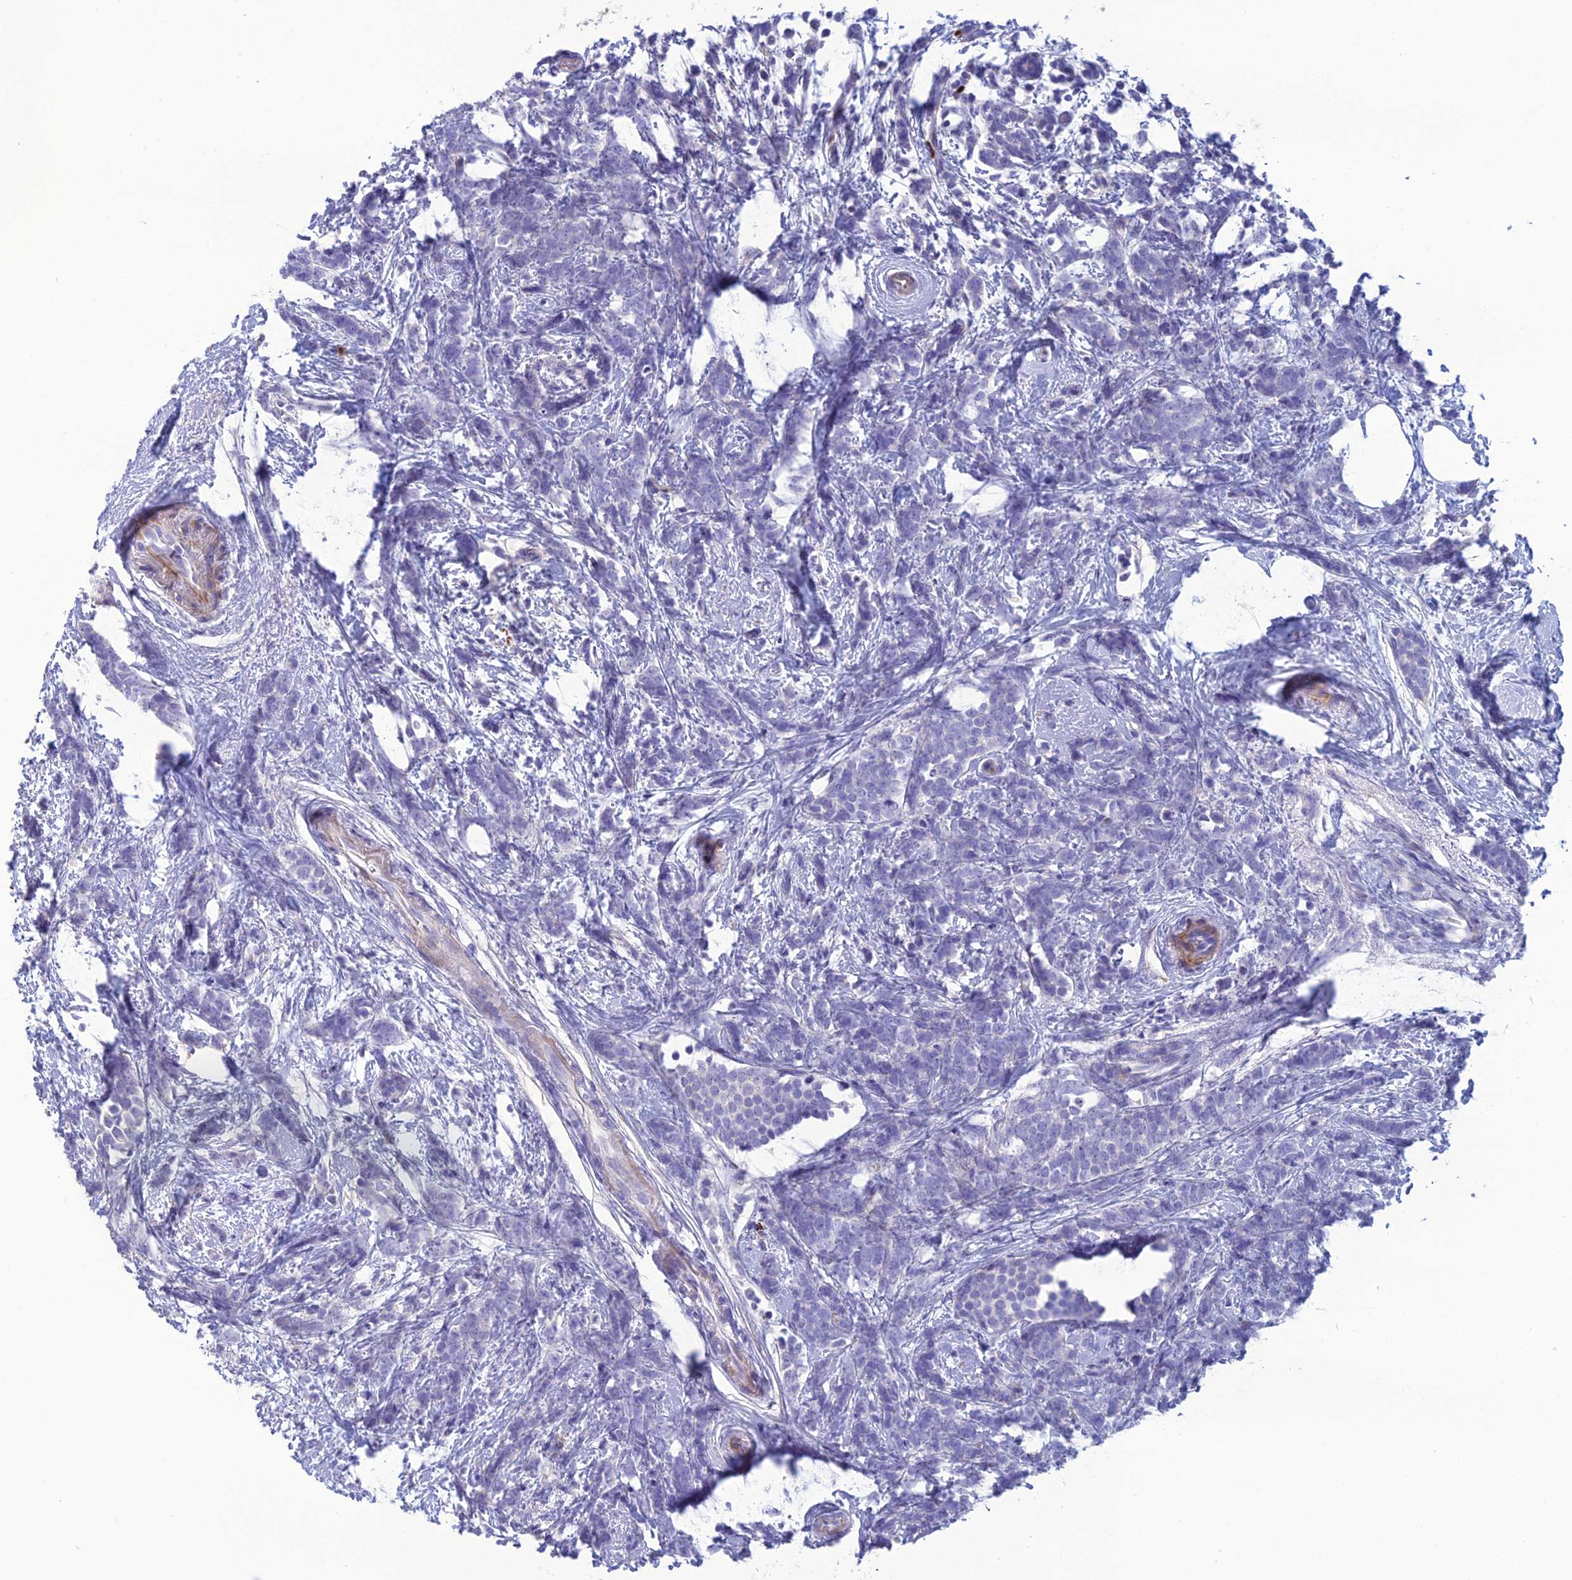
{"staining": {"intensity": "negative", "quantity": "none", "location": "none"}, "tissue": "breast cancer", "cell_type": "Tumor cells", "image_type": "cancer", "snomed": [{"axis": "morphology", "description": "Lobular carcinoma"}, {"axis": "topography", "description": "Breast"}], "caption": "Protein analysis of breast cancer (lobular carcinoma) demonstrates no significant staining in tumor cells.", "gene": "OR56B1", "patient": {"sex": "female", "age": 58}}